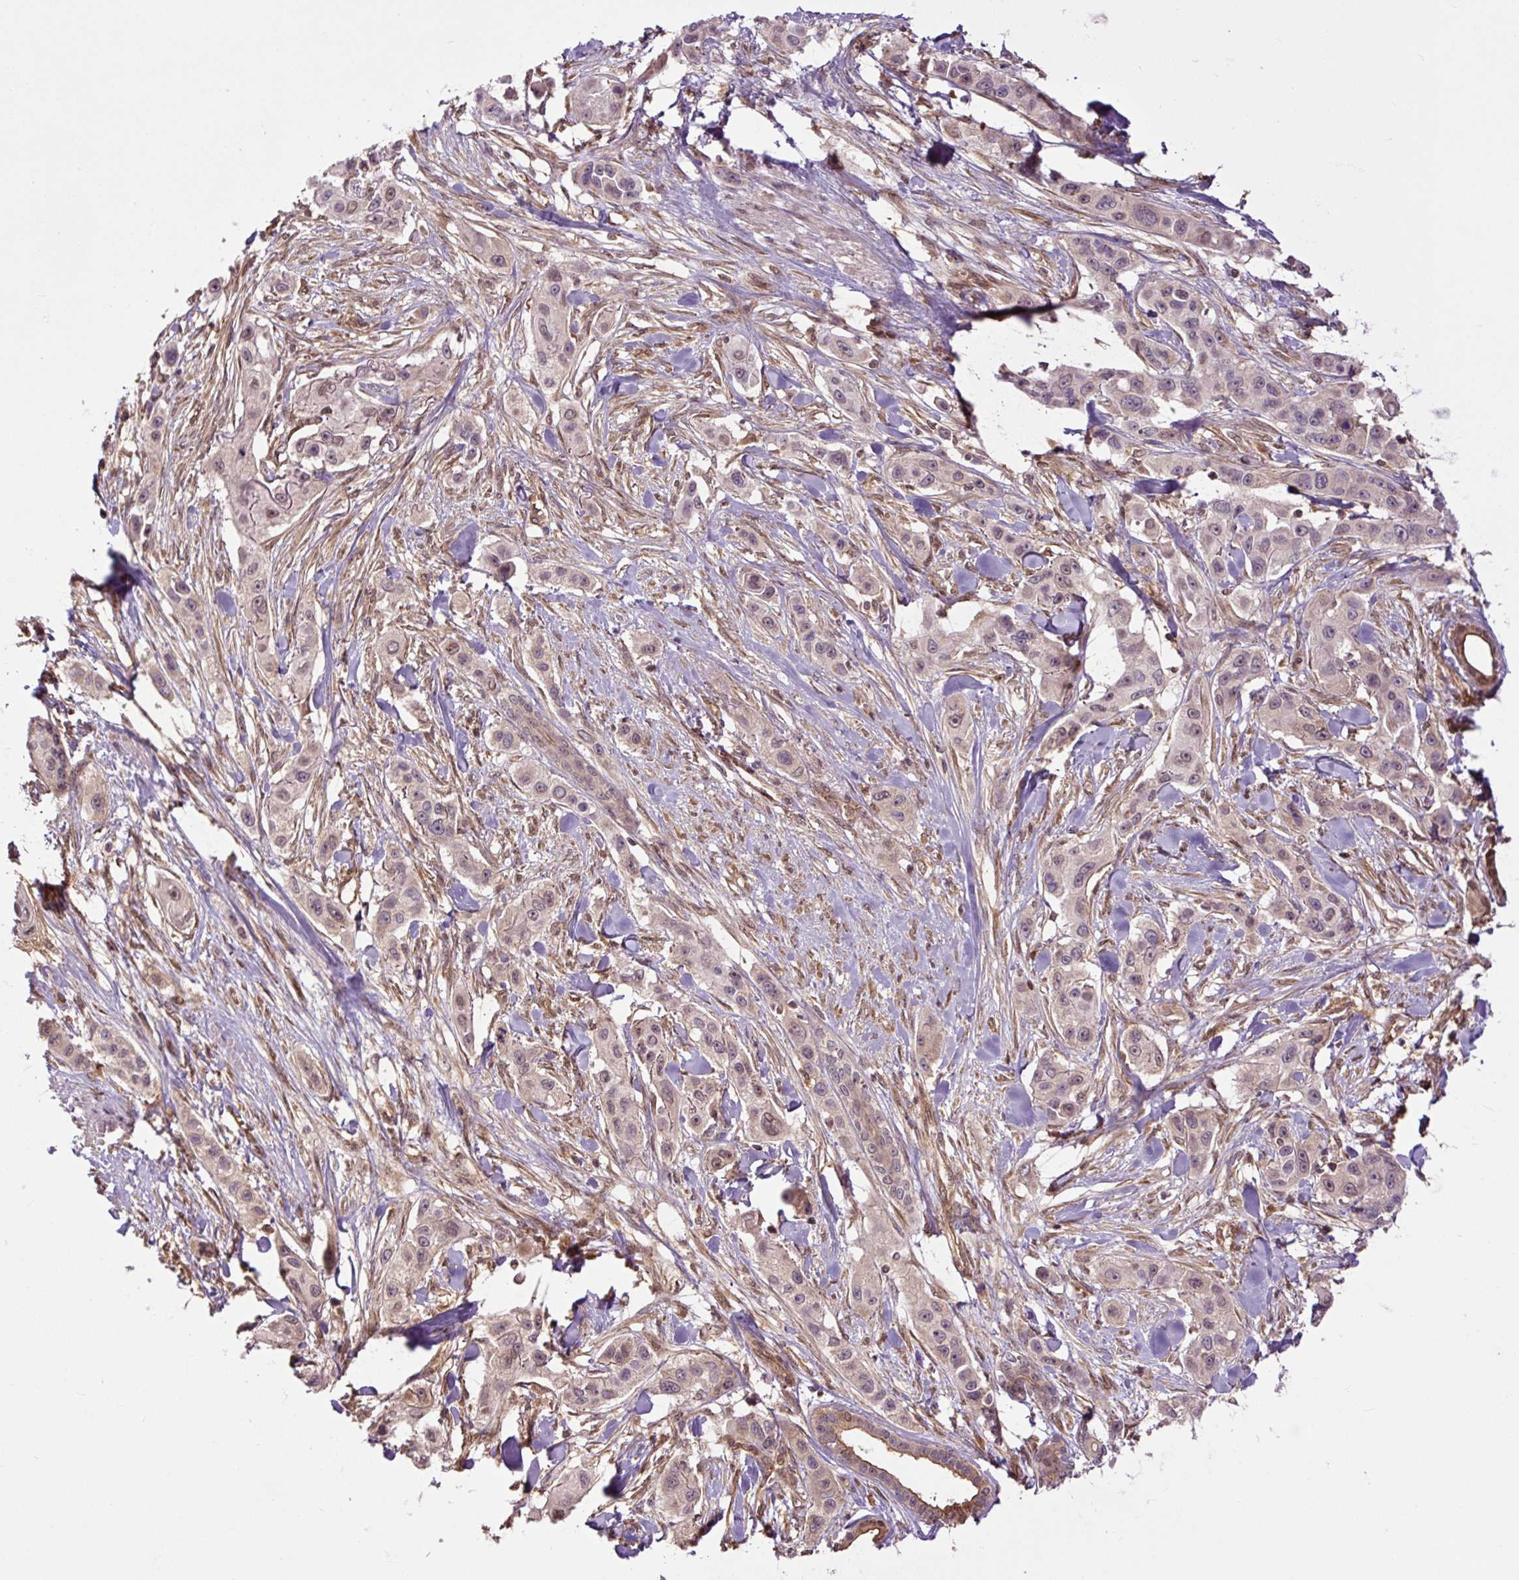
{"staining": {"intensity": "weak", "quantity": "25%-75%", "location": "cytoplasmic/membranous"}, "tissue": "skin cancer", "cell_type": "Tumor cells", "image_type": "cancer", "snomed": [{"axis": "morphology", "description": "Squamous cell carcinoma, NOS"}, {"axis": "topography", "description": "Skin"}], "caption": "Protein expression analysis of skin cancer (squamous cell carcinoma) shows weak cytoplasmic/membranous expression in about 25%-75% of tumor cells.", "gene": "TPT1", "patient": {"sex": "male", "age": 63}}